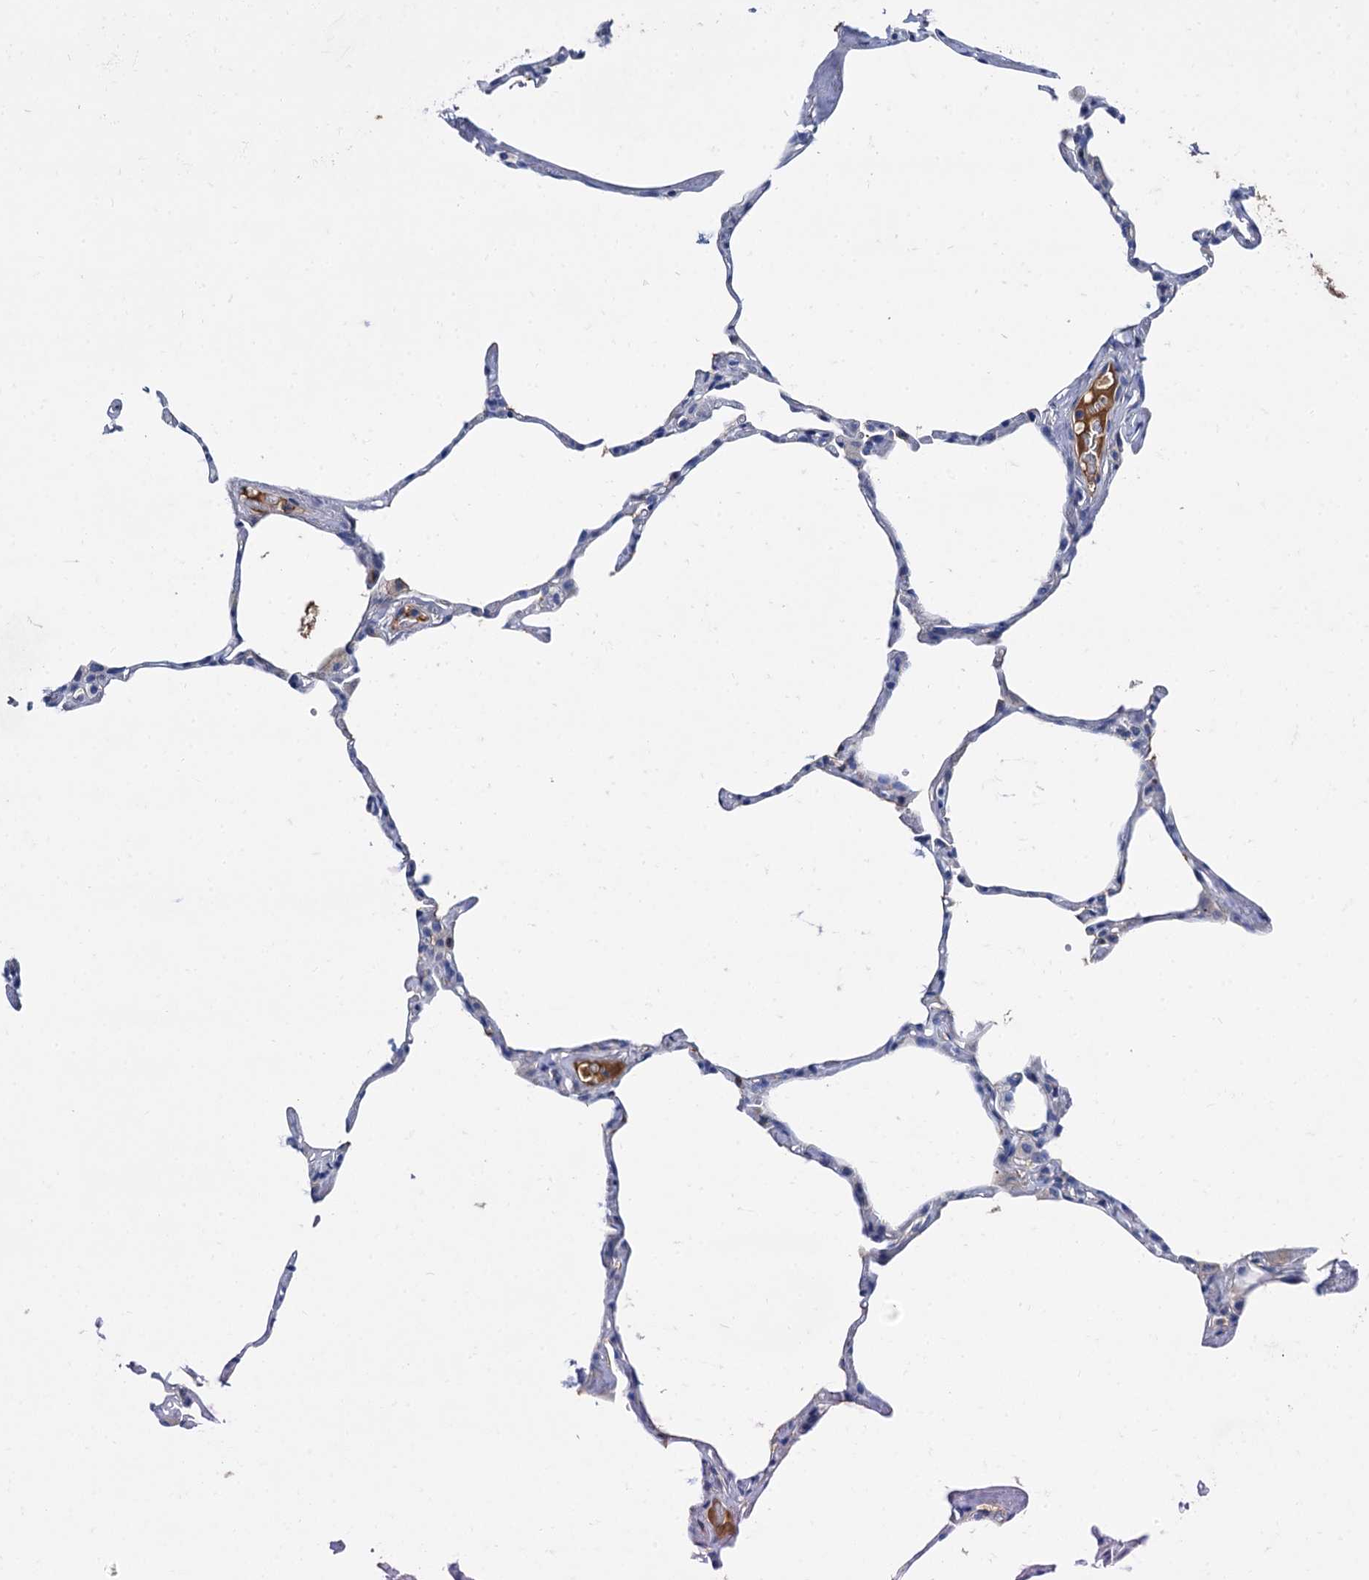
{"staining": {"intensity": "negative", "quantity": "none", "location": "none"}, "tissue": "lung", "cell_type": "Alveolar cells", "image_type": "normal", "snomed": [{"axis": "morphology", "description": "Normal tissue, NOS"}, {"axis": "topography", "description": "Lung"}], "caption": "High power microscopy image of an immunohistochemistry (IHC) histopathology image of unremarkable lung, revealing no significant positivity in alveolar cells.", "gene": "TMEM72", "patient": {"sex": "male", "age": 65}}